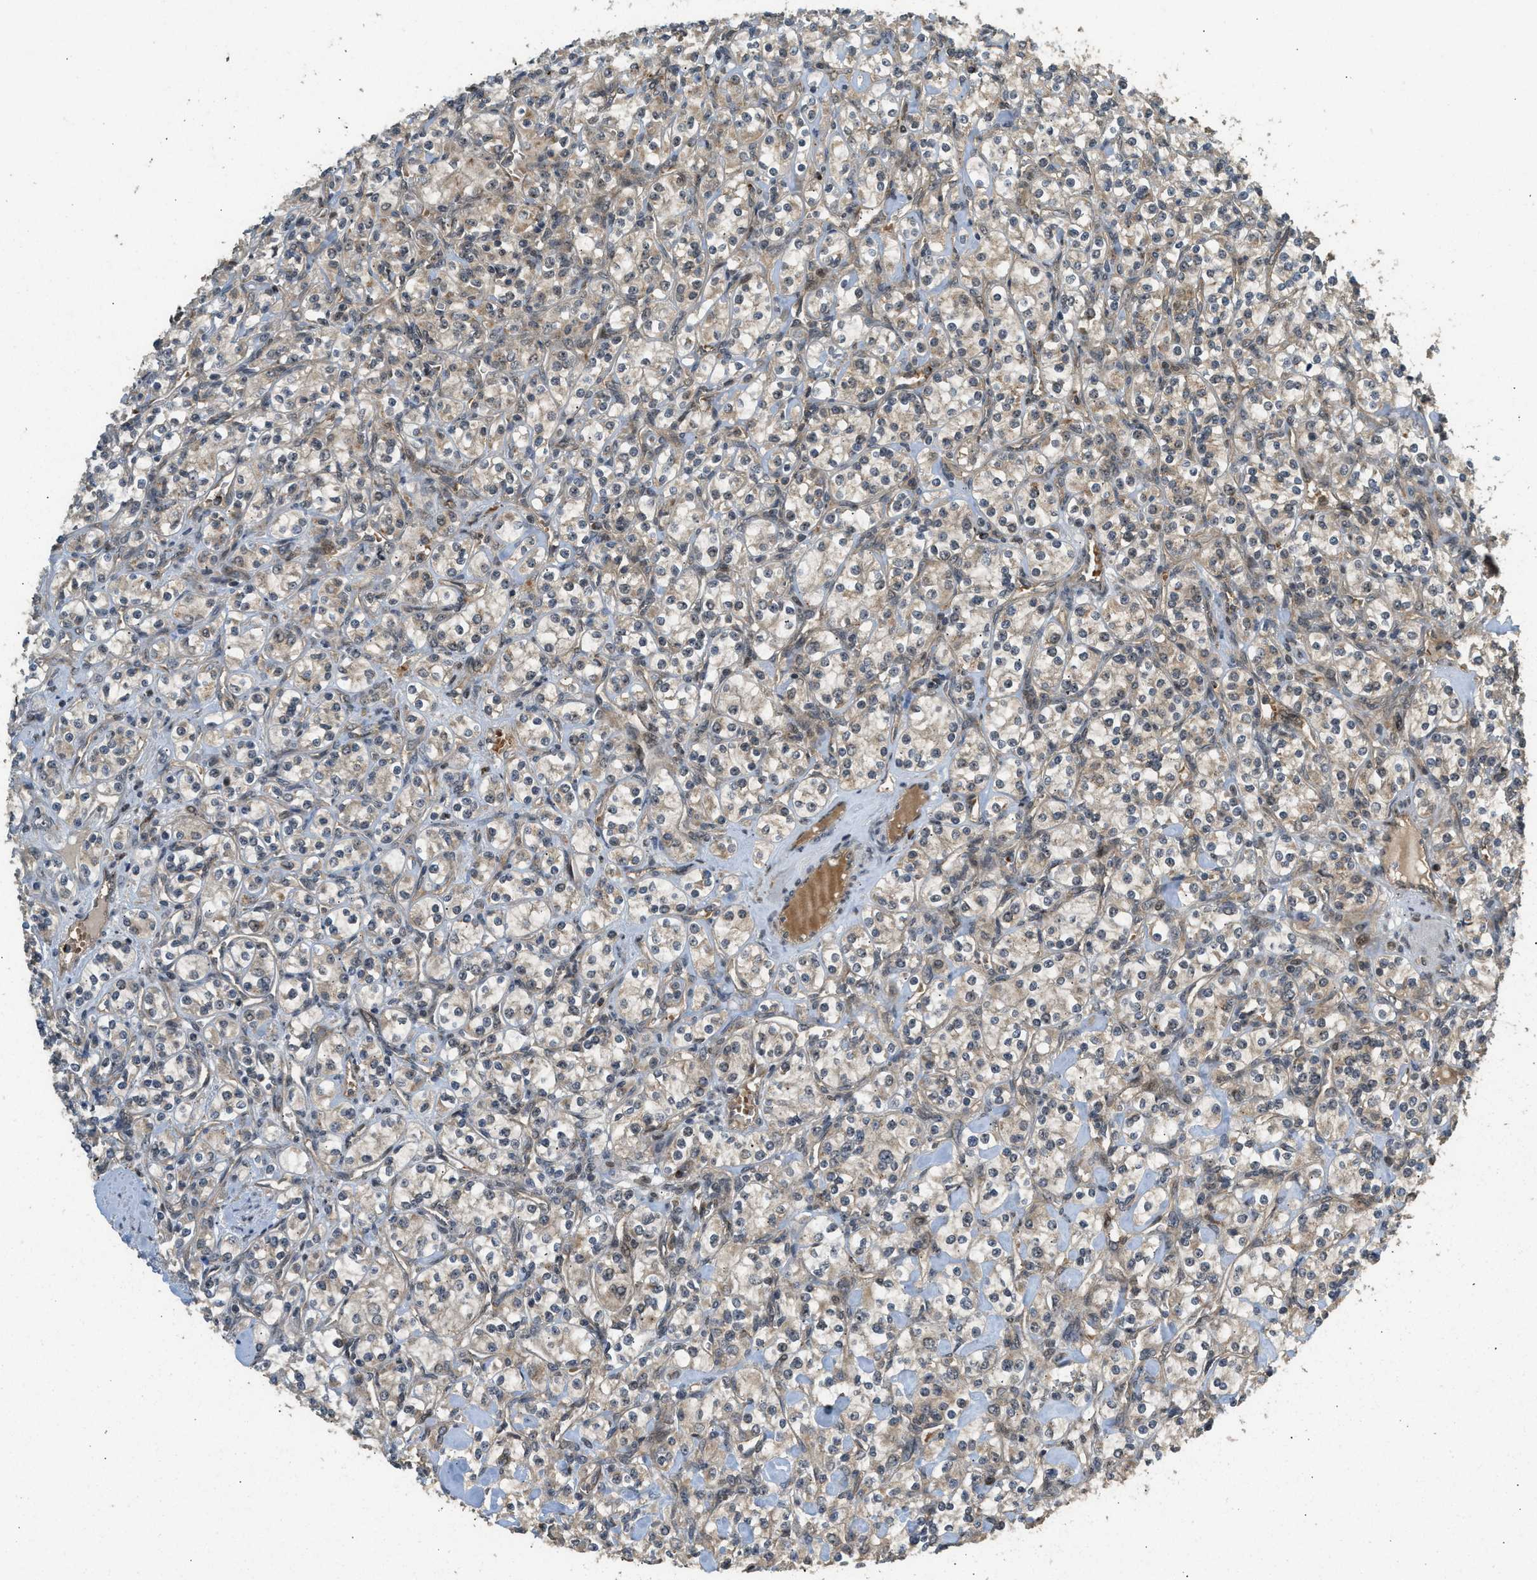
{"staining": {"intensity": "weak", "quantity": ">75%", "location": "cytoplasmic/membranous"}, "tissue": "renal cancer", "cell_type": "Tumor cells", "image_type": "cancer", "snomed": [{"axis": "morphology", "description": "Adenocarcinoma, NOS"}, {"axis": "topography", "description": "Kidney"}], "caption": "Human renal cancer (adenocarcinoma) stained with a brown dye shows weak cytoplasmic/membranous positive staining in about >75% of tumor cells.", "gene": "GET1", "patient": {"sex": "male", "age": 77}}